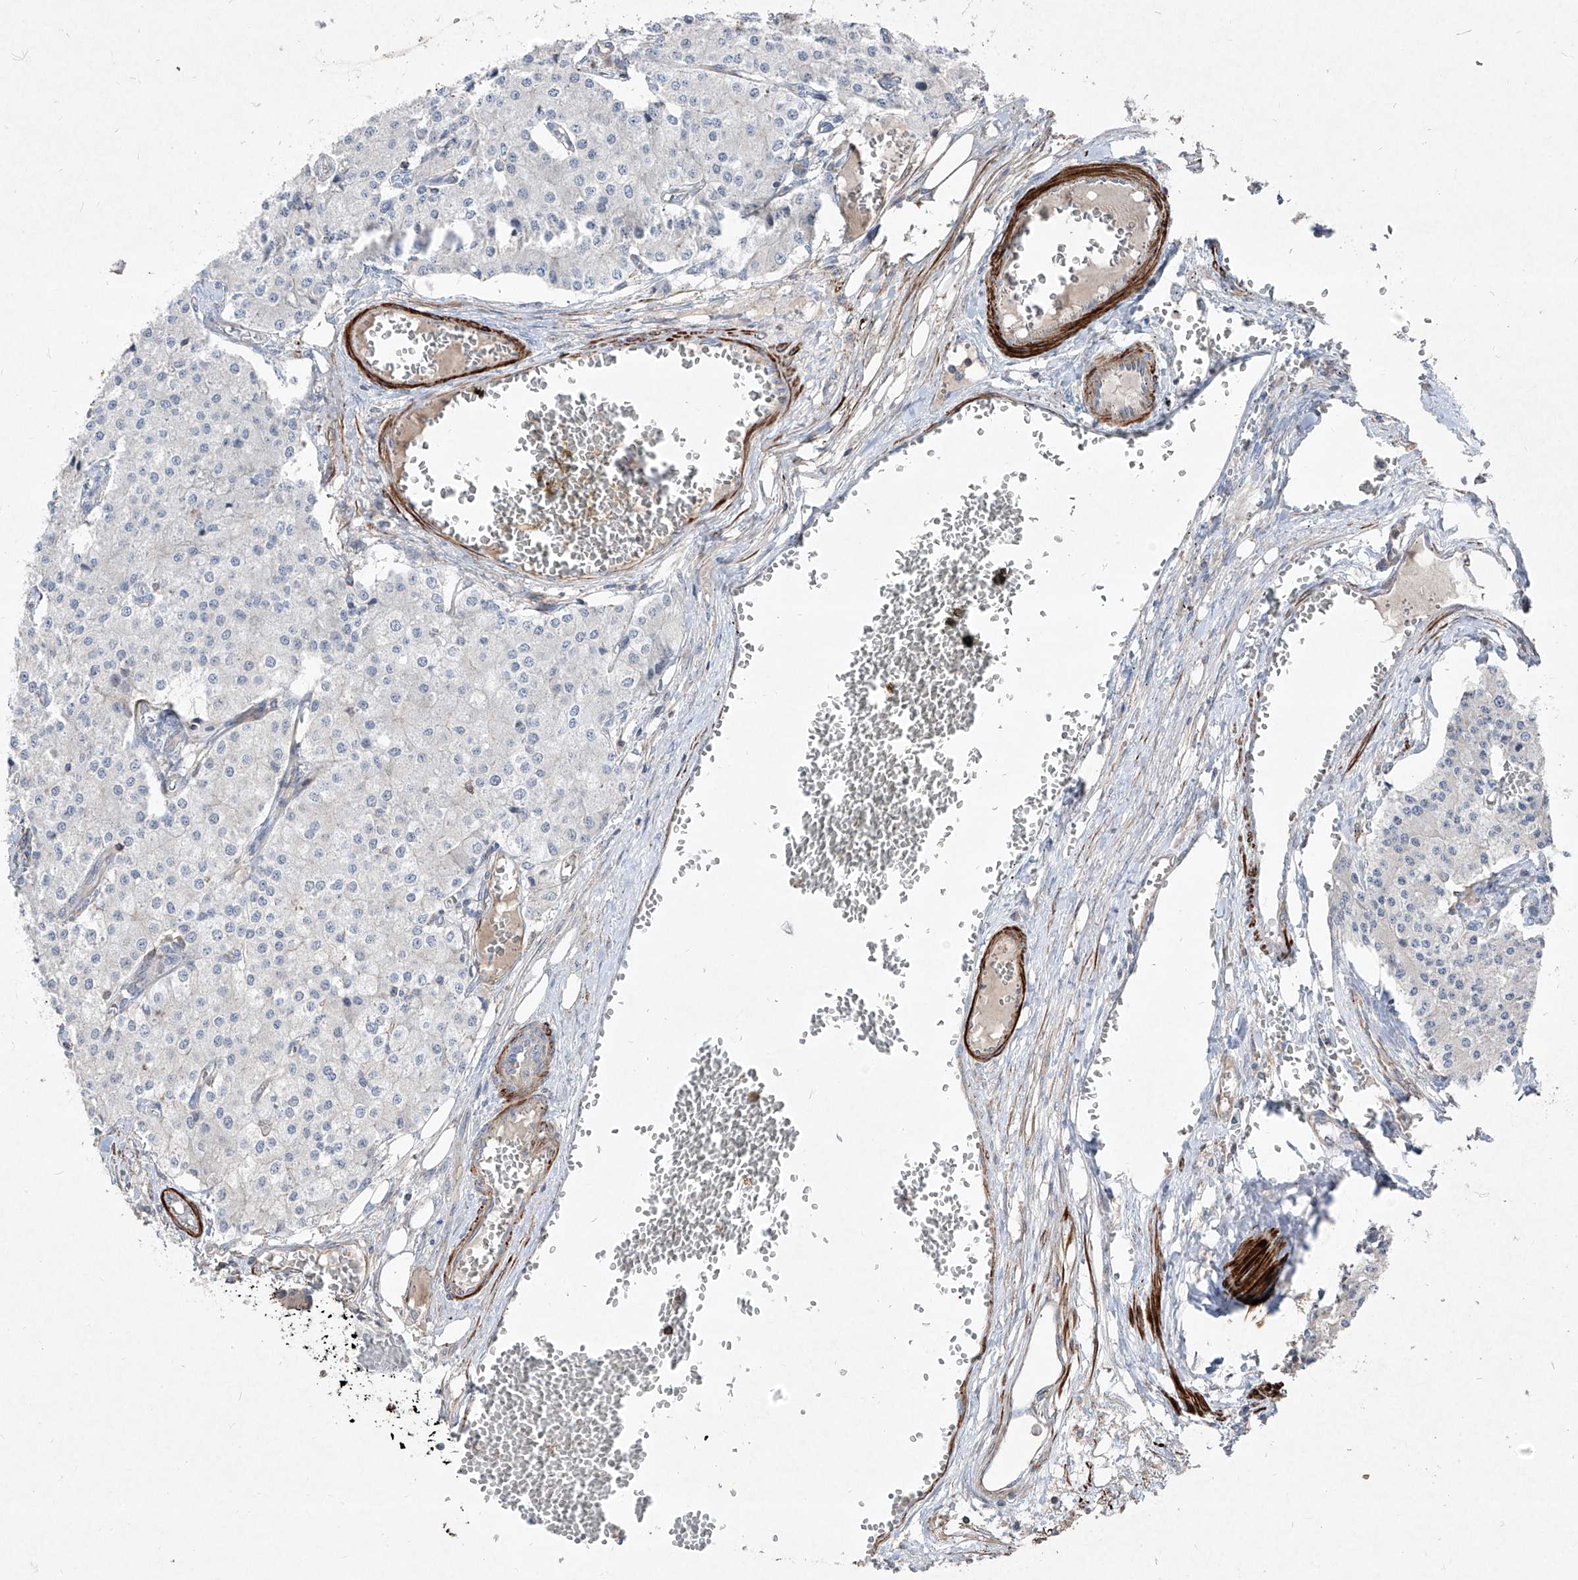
{"staining": {"intensity": "negative", "quantity": "none", "location": "none"}, "tissue": "carcinoid", "cell_type": "Tumor cells", "image_type": "cancer", "snomed": [{"axis": "morphology", "description": "Carcinoid, malignant, NOS"}, {"axis": "topography", "description": "Colon"}], "caption": "The IHC micrograph has no significant positivity in tumor cells of malignant carcinoid tissue.", "gene": "UFD1", "patient": {"sex": "female", "age": 52}}